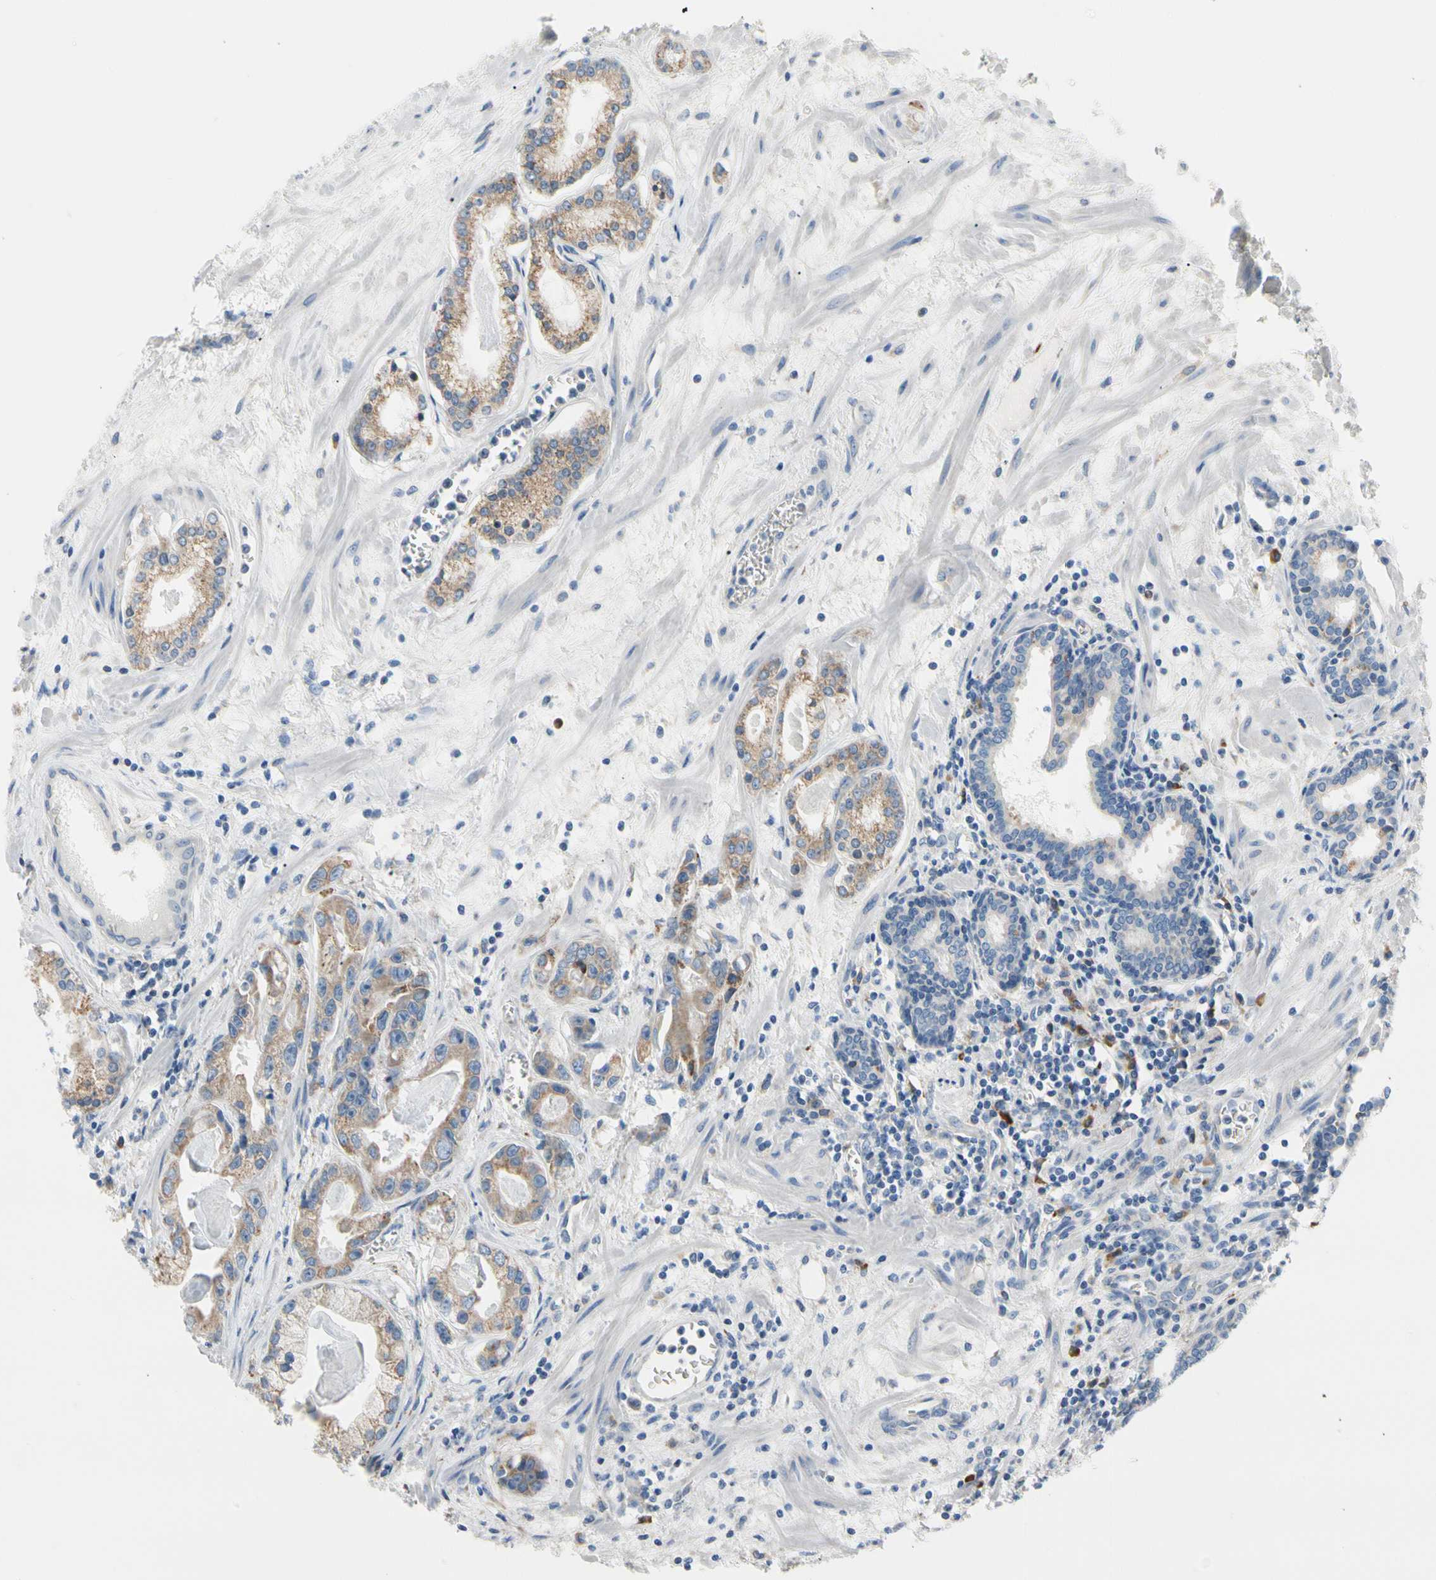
{"staining": {"intensity": "moderate", "quantity": ">75%", "location": "cytoplasmic/membranous"}, "tissue": "prostate cancer", "cell_type": "Tumor cells", "image_type": "cancer", "snomed": [{"axis": "morphology", "description": "Adenocarcinoma, Low grade"}, {"axis": "topography", "description": "Prostate"}], "caption": "This histopathology image shows prostate low-grade adenocarcinoma stained with IHC to label a protein in brown. The cytoplasmic/membranous of tumor cells show moderate positivity for the protein. Nuclei are counter-stained blue.", "gene": "STXBP1", "patient": {"sex": "male", "age": 59}}